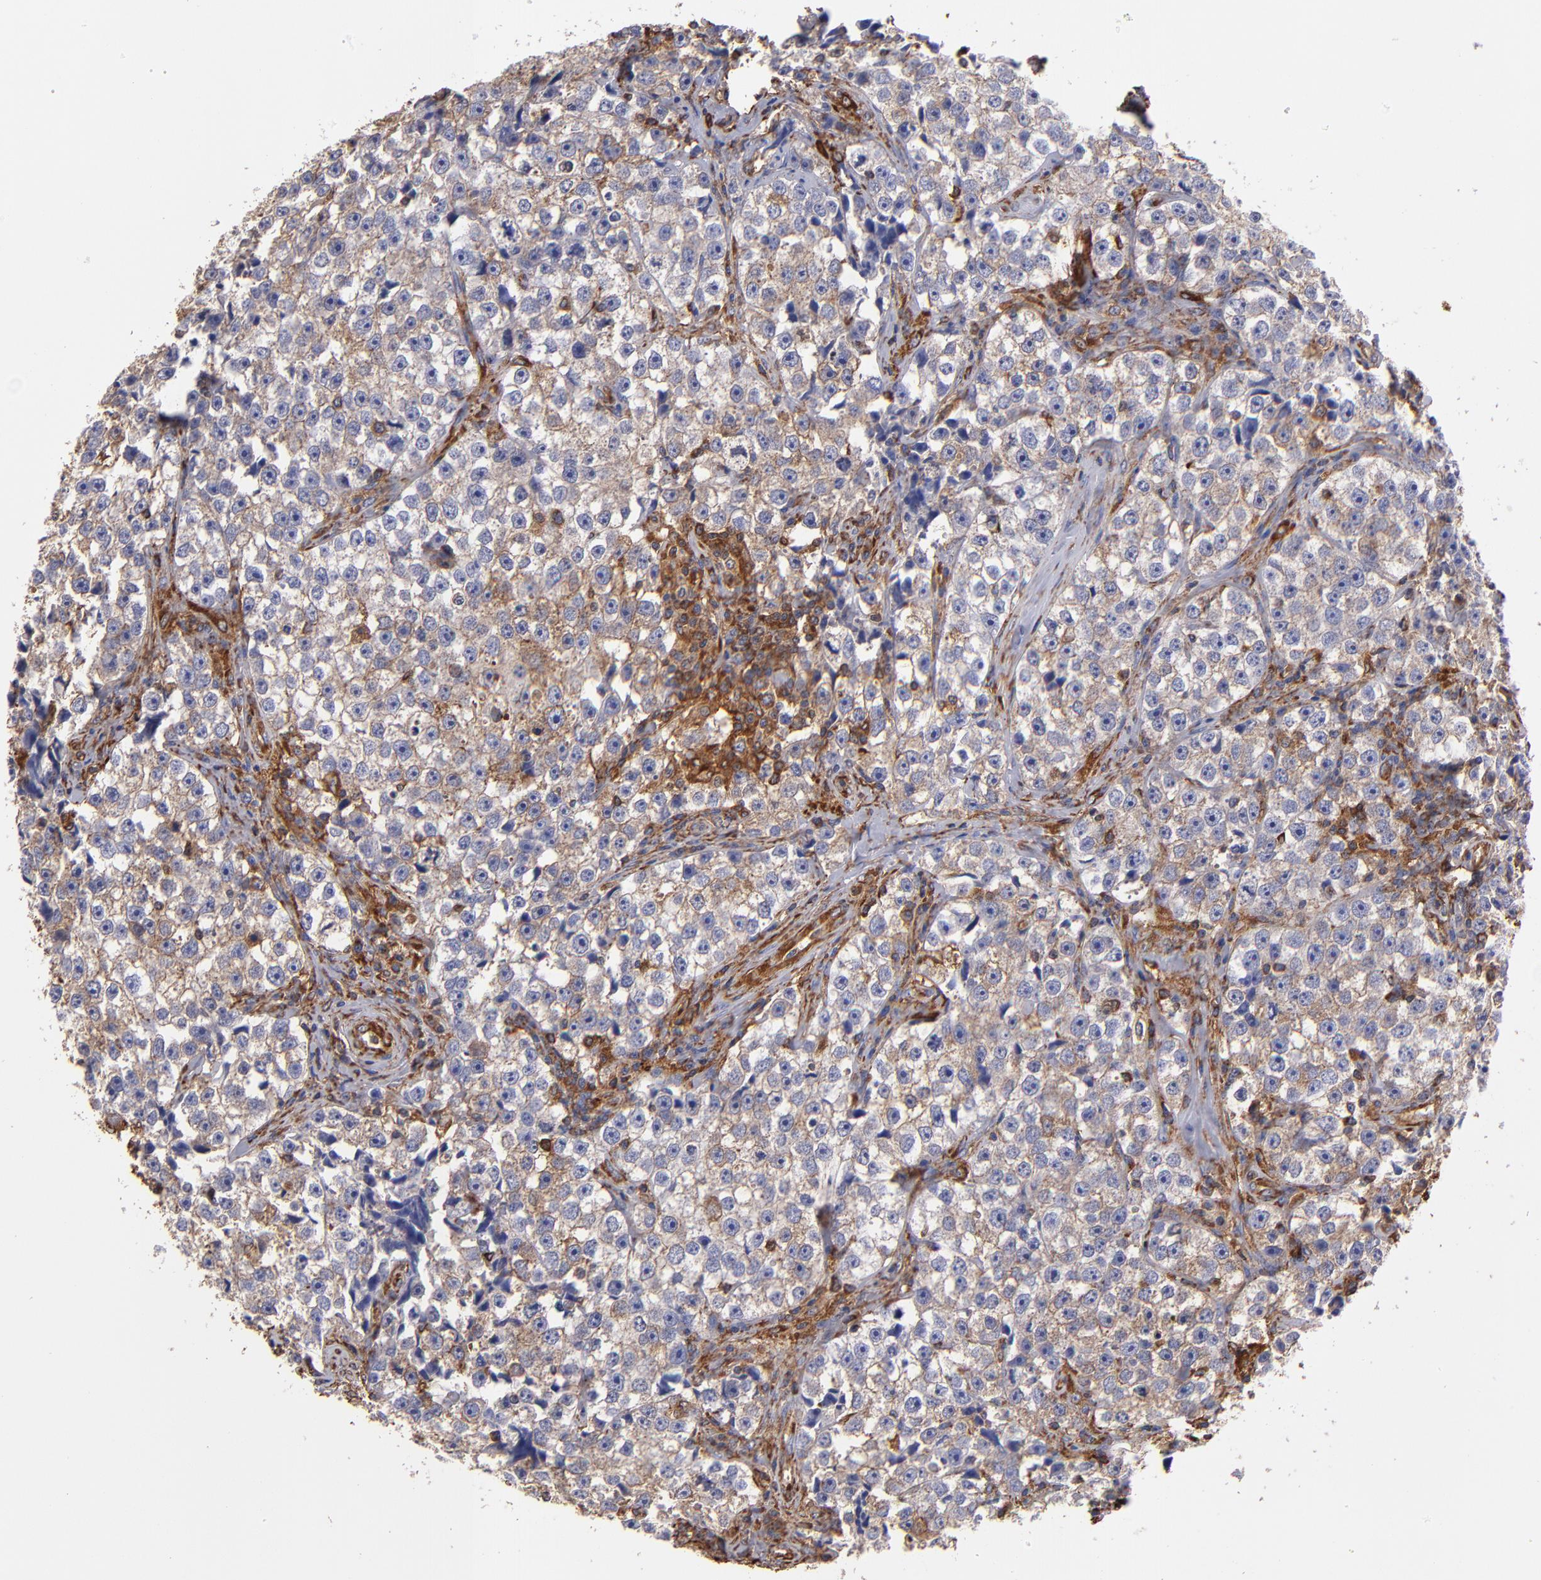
{"staining": {"intensity": "negative", "quantity": "none", "location": "none"}, "tissue": "testis cancer", "cell_type": "Tumor cells", "image_type": "cancer", "snomed": [{"axis": "morphology", "description": "Seminoma, NOS"}, {"axis": "topography", "description": "Testis"}], "caption": "Histopathology image shows no protein positivity in tumor cells of testis cancer tissue.", "gene": "MVP", "patient": {"sex": "male", "age": 32}}